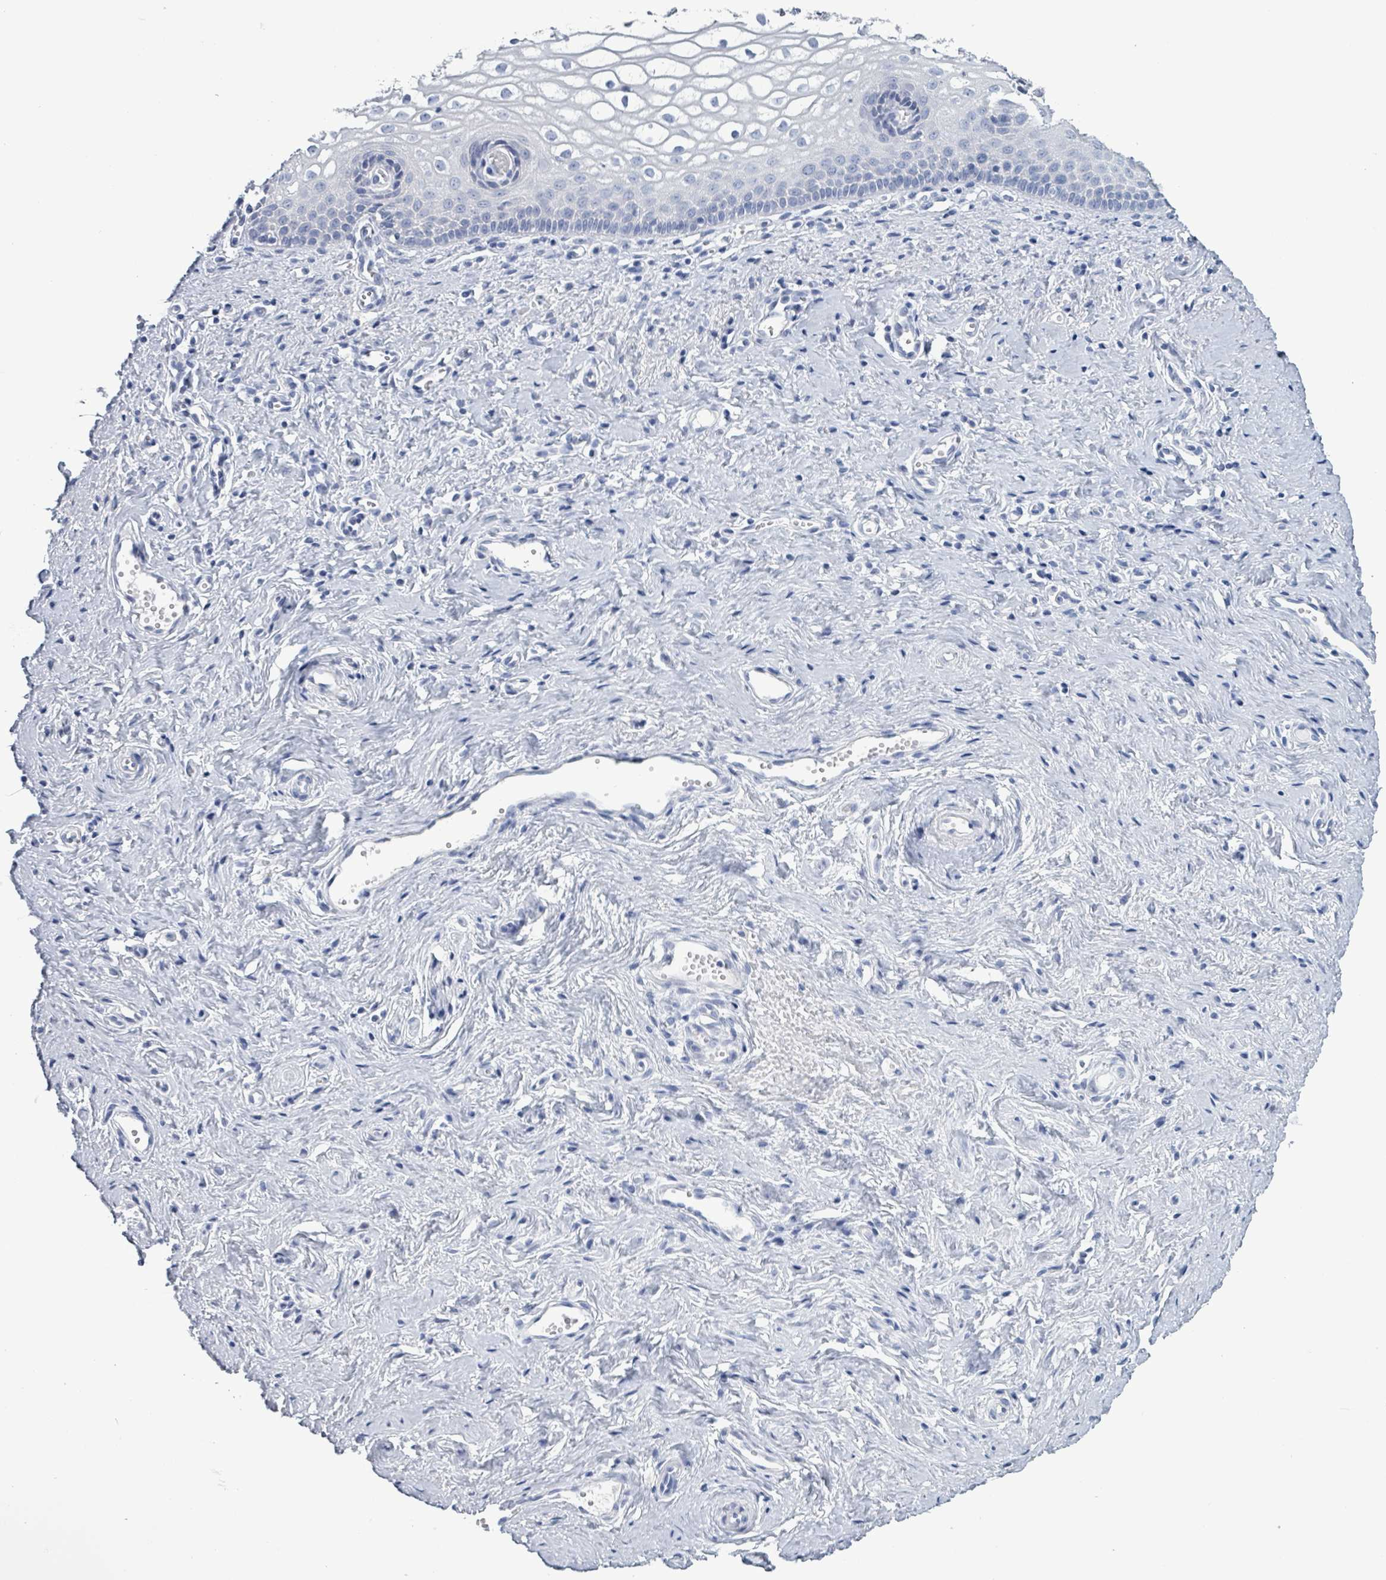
{"staining": {"intensity": "negative", "quantity": "none", "location": "none"}, "tissue": "vagina", "cell_type": "Squamous epithelial cells", "image_type": "normal", "snomed": [{"axis": "morphology", "description": "Normal tissue, NOS"}, {"axis": "topography", "description": "Vagina"}], "caption": "An IHC micrograph of normal vagina is shown. There is no staining in squamous epithelial cells of vagina.", "gene": "NKX2", "patient": {"sex": "female", "age": 59}}